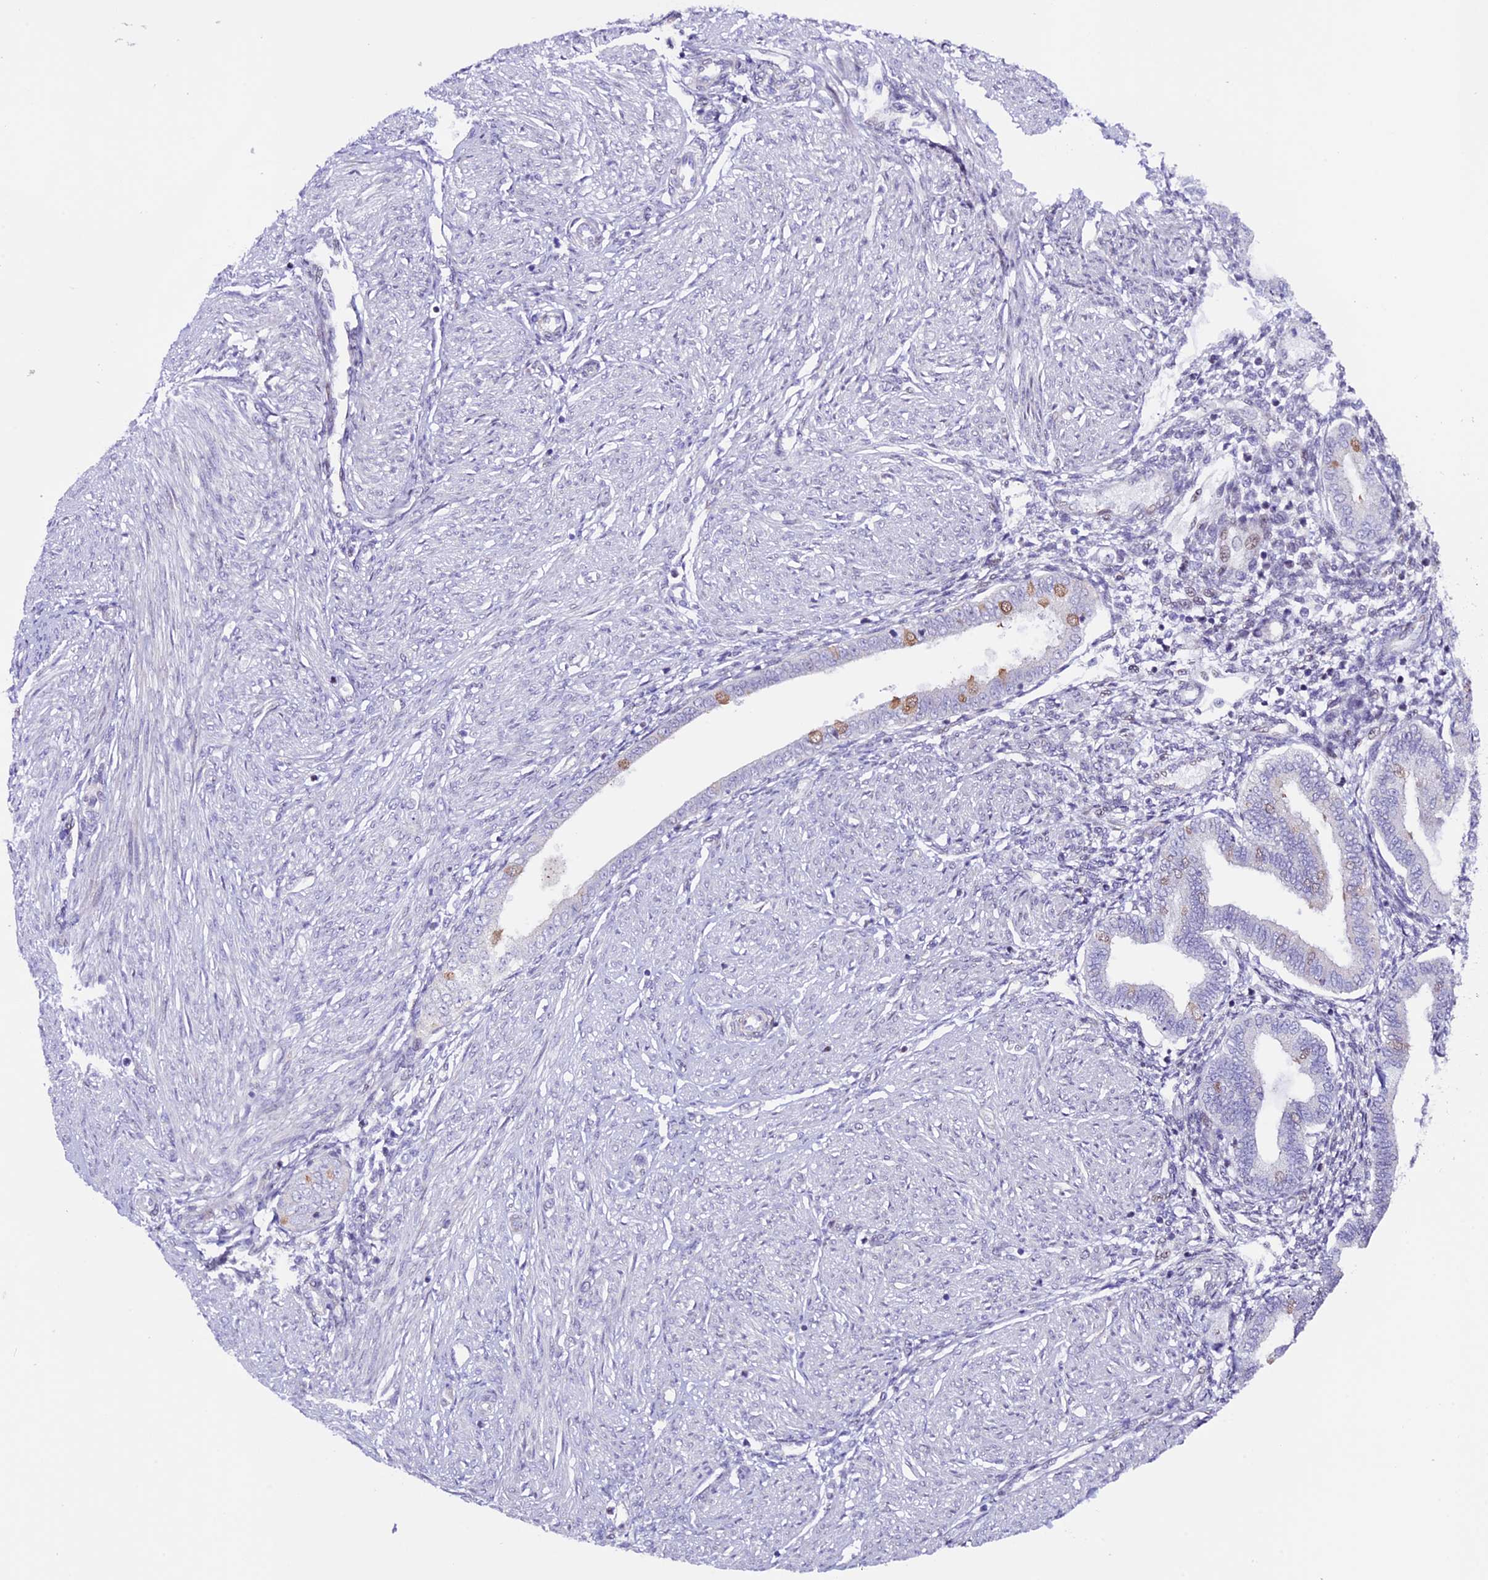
{"staining": {"intensity": "negative", "quantity": "none", "location": "none"}, "tissue": "endometrium", "cell_type": "Cells in endometrial stroma", "image_type": "normal", "snomed": [{"axis": "morphology", "description": "Normal tissue, NOS"}, {"axis": "topography", "description": "Endometrium"}], "caption": "The histopathology image demonstrates no significant staining in cells in endometrial stroma of endometrium. (Brightfield microscopy of DAB (3,3'-diaminobenzidine) immunohistochemistry (IHC) at high magnification).", "gene": "TMEM171", "patient": {"sex": "female", "age": 53}}